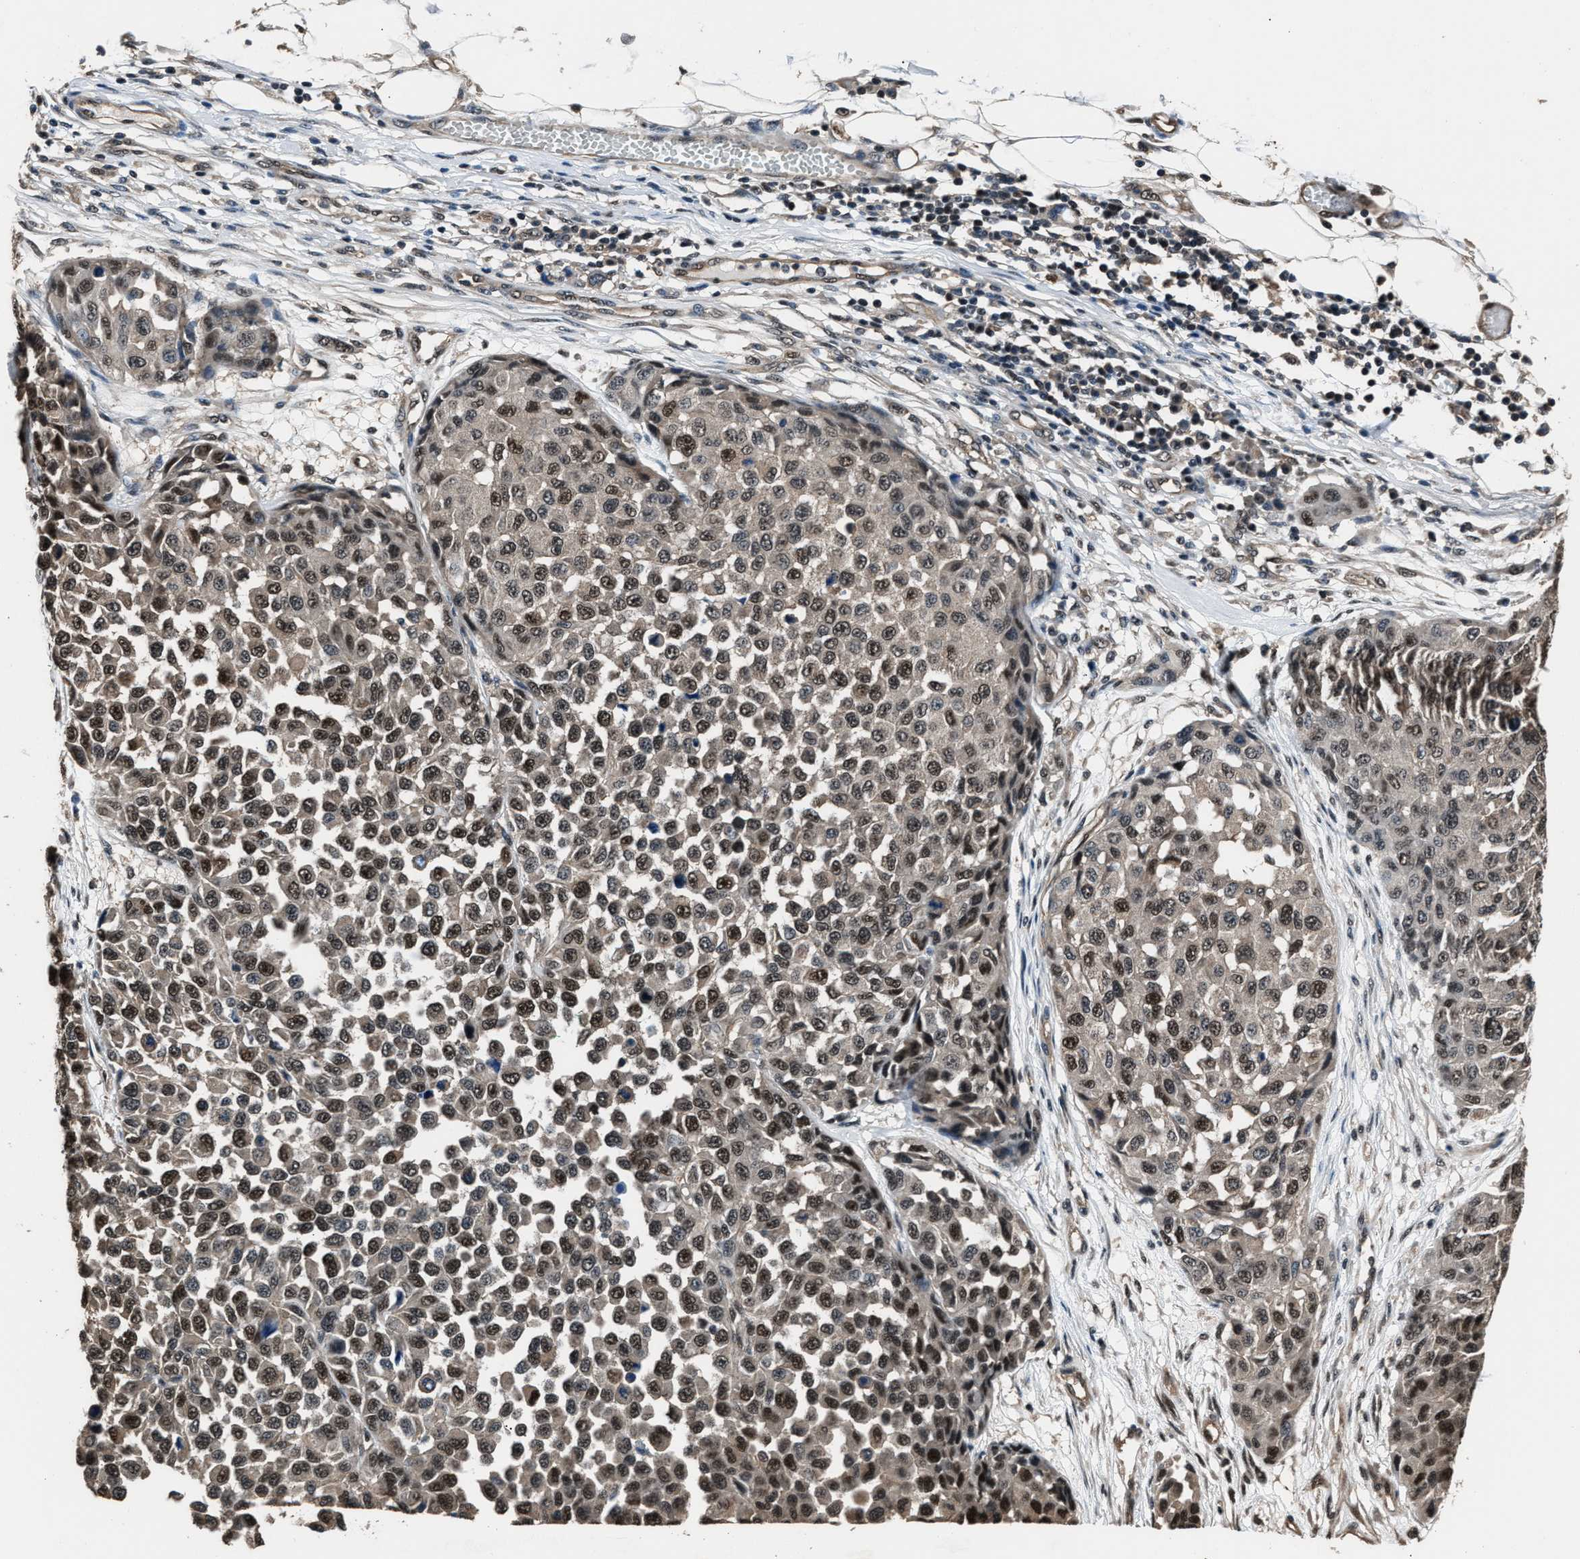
{"staining": {"intensity": "moderate", "quantity": ">75%", "location": "nuclear"}, "tissue": "melanoma", "cell_type": "Tumor cells", "image_type": "cancer", "snomed": [{"axis": "morphology", "description": "Normal tissue, NOS"}, {"axis": "morphology", "description": "Malignant melanoma, NOS"}, {"axis": "topography", "description": "Skin"}], "caption": "Tumor cells reveal moderate nuclear expression in about >75% of cells in malignant melanoma.", "gene": "DFFA", "patient": {"sex": "male", "age": 62}}